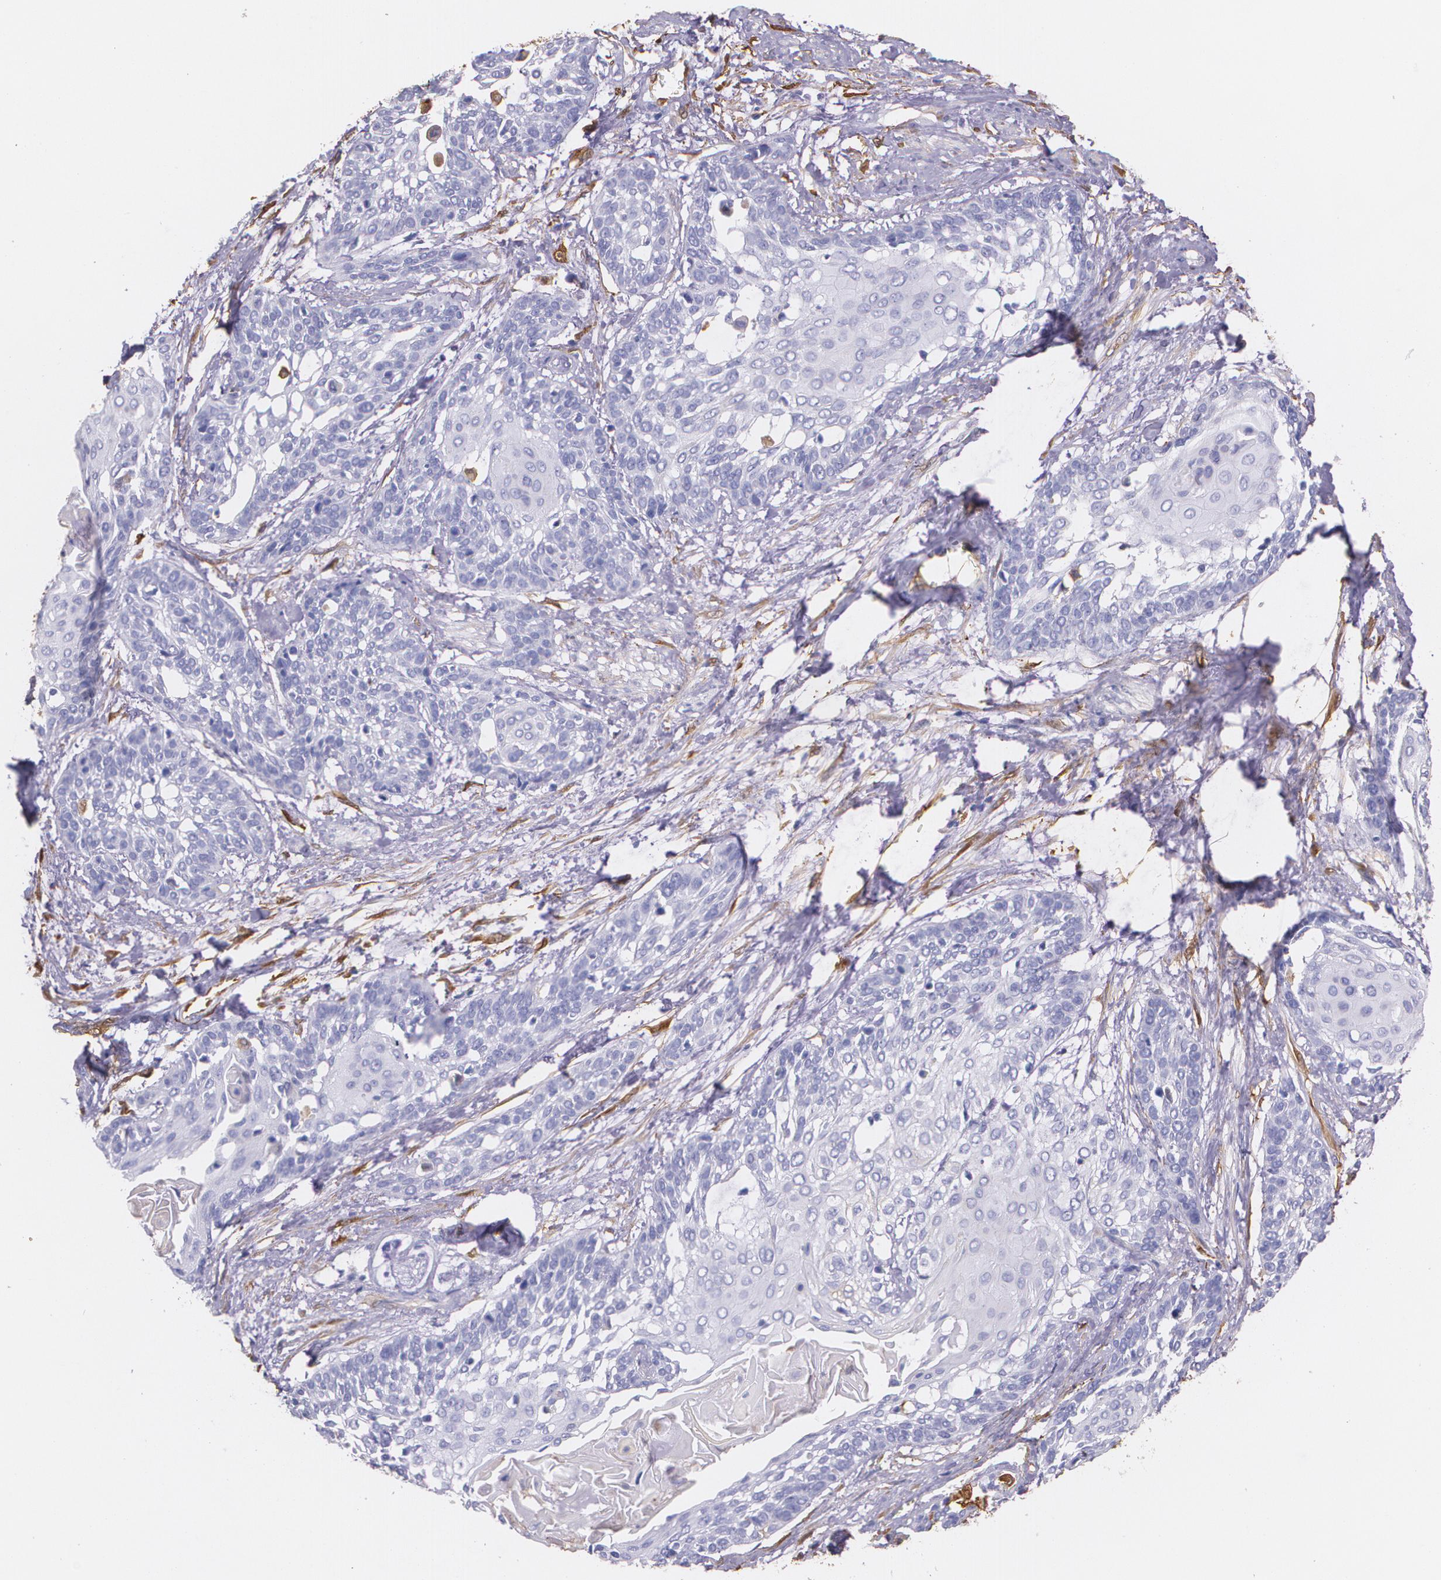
{"staining": {"intensity": "negative", "quantity": "none", "location": "none"}, "tissue": "cervical cancer", "cell_type": "Tumor cells", "image_type": "cancer", "snomed": [{"axis": "morphology", "description": "Squamous cell carcinoma, NOS"}, {"axis": "topography", "description": "Cervix"}], "caption": "Immunohistochemistry image of cervical cancer (squamous cell carcinoma) stained for a protein (brown), which reveals no staining in tumor cells.", "gene": "MMP2", "patient": {"sex": "female", "age": 57}}